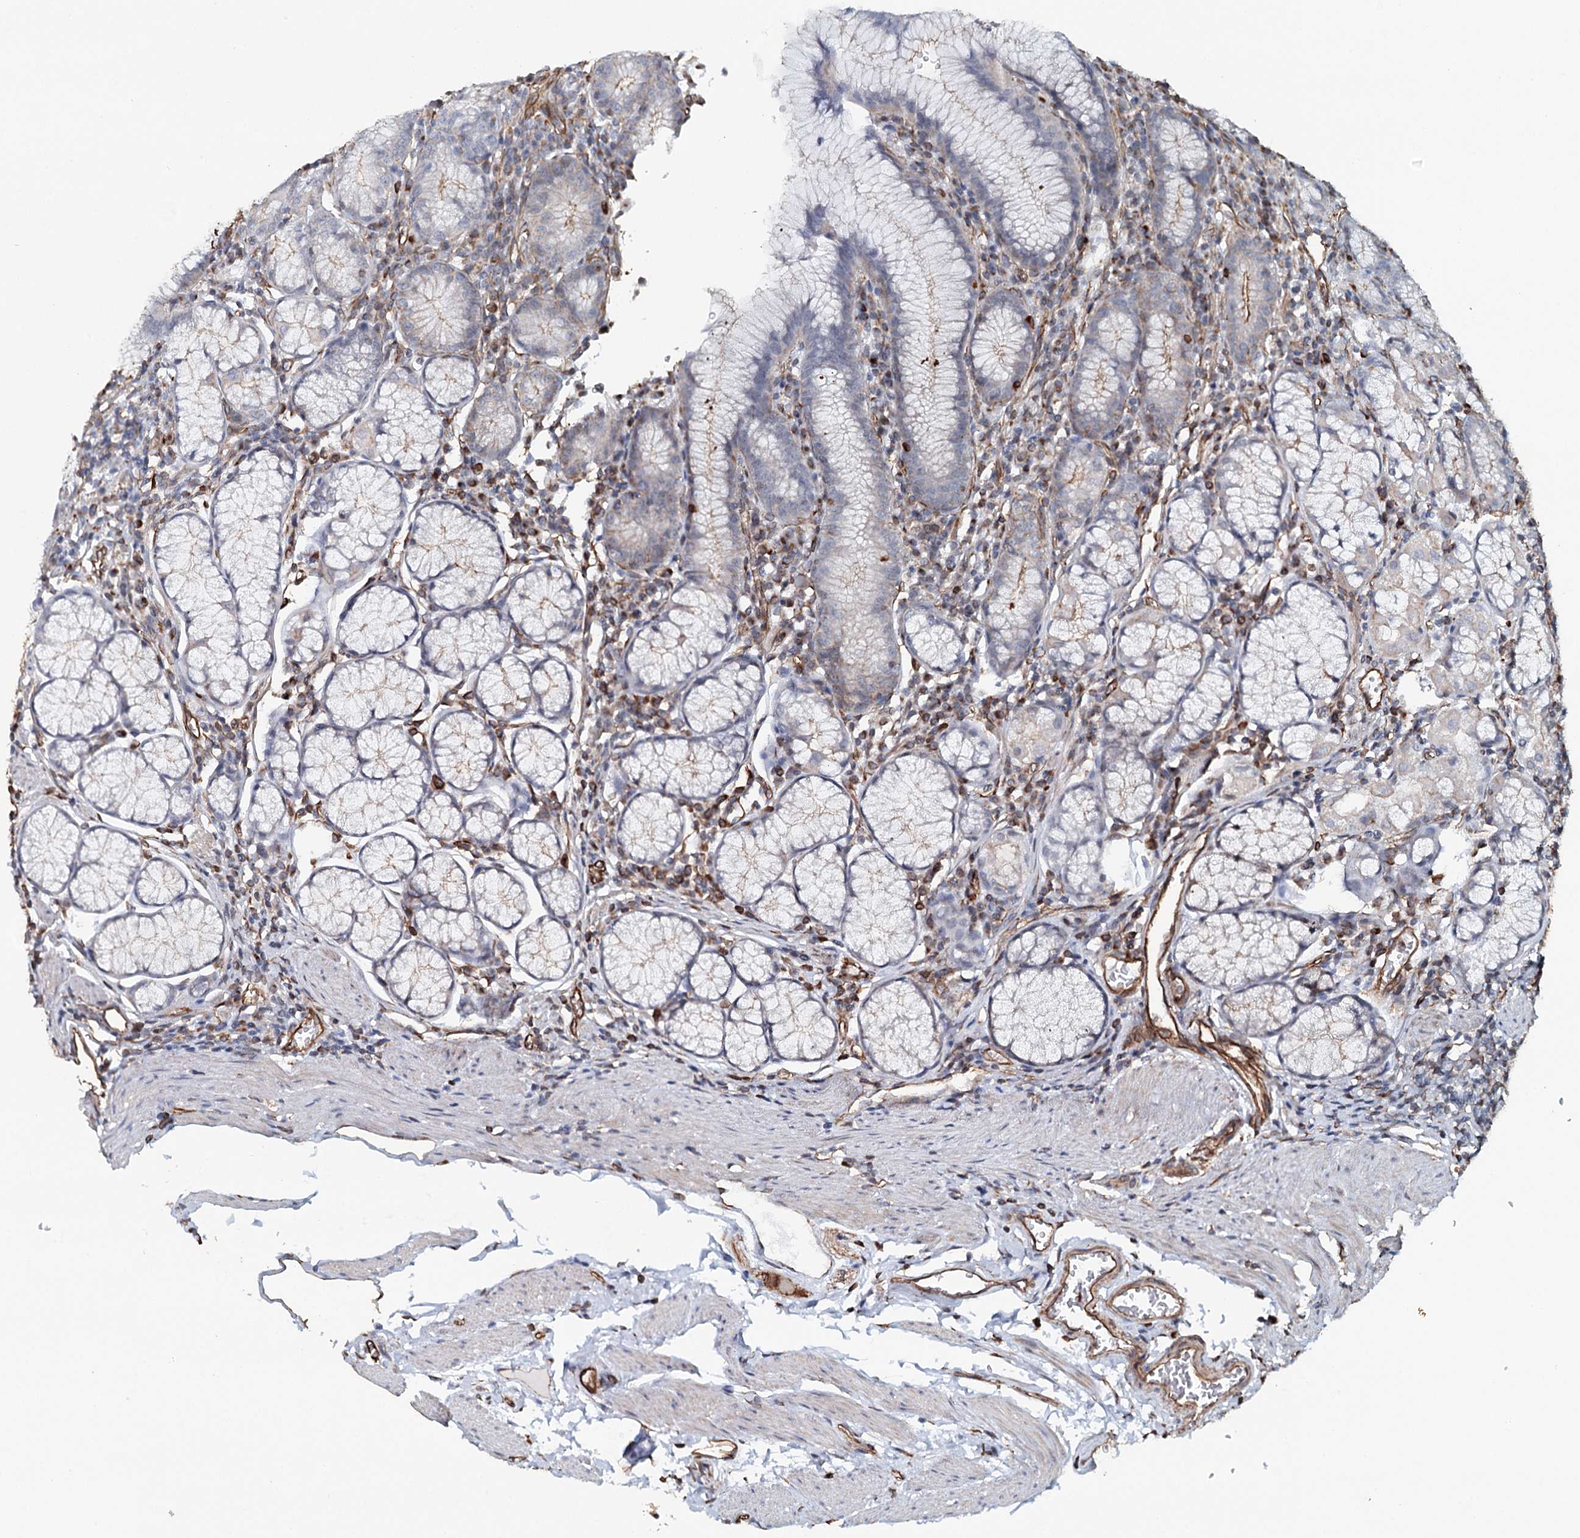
{"staining": {"intensity": "moderate", "quantity": "<25%", "location": "cytoplasmic/membranous"}, "tissue": "stomach", "cell_type": "Glandular cells", "image_type": "normal", "snomed": [{"axis": "morphology", "description": "Normal tissue, NOS"}, {"axis": "topography", "description": "Stomach"}], "caption": "Immunohistochemistry micrograph of benign human stomach stained for a protein (brown), which displays low levels of moderate cytoplasmic/membranous staining in about <25% of glandular cells.", "gene": "SYNPO", "patient": {"sex": "male", "age": 55}}